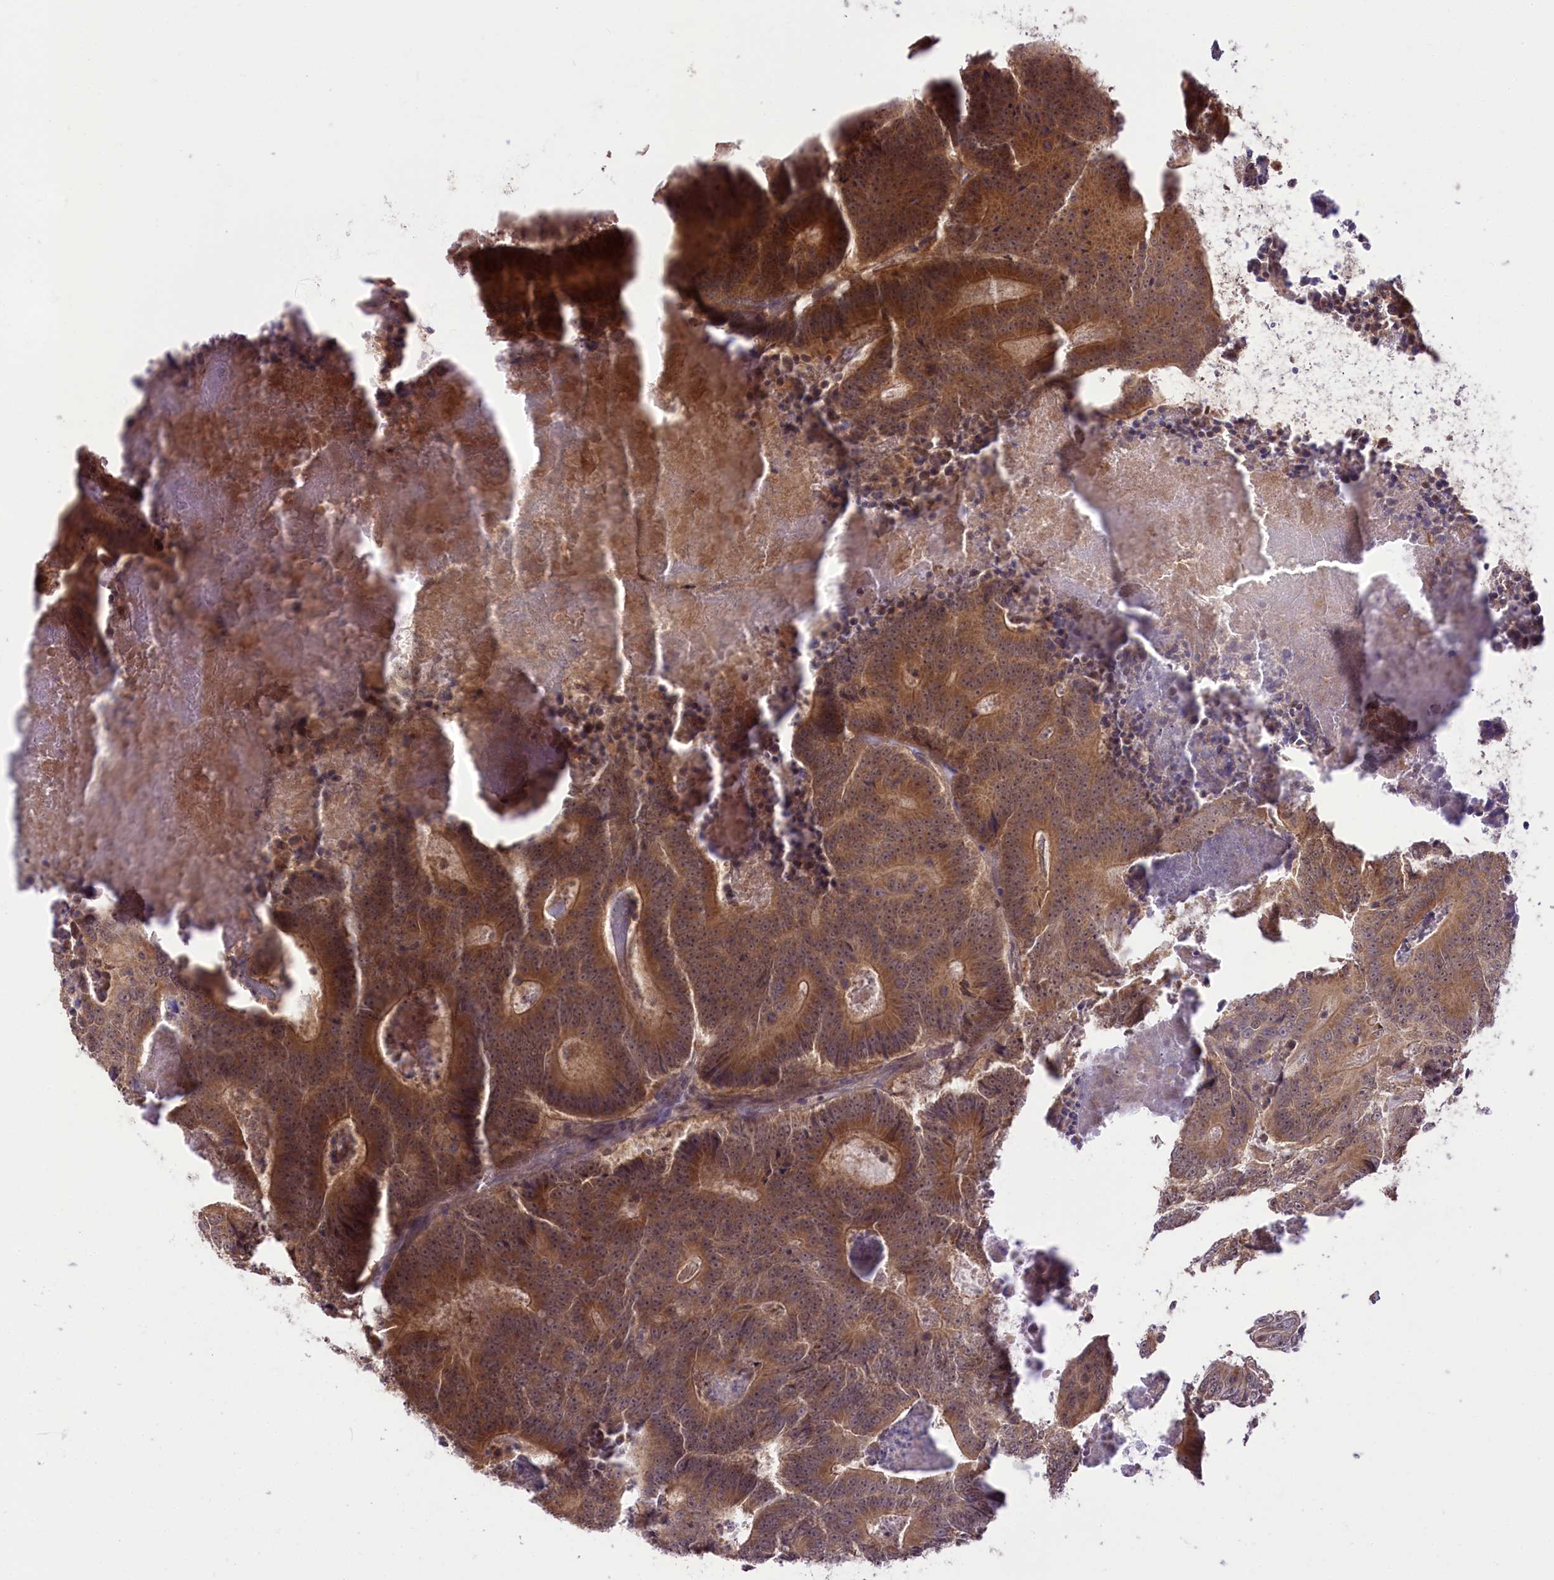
{"staining": {"intensity": "moderate", "quantity": ">75%", "location": "cytoplasmic/membranous"}, "tissue": "colorectal cancer", "cell_type": "Tumor cells", "image_type": "cancer", "snomed": [{"axis": "morphology", "description": "Adenocarcinoma, NOS"}, {"axis": "topography", "description": "Colon"}], "caption": "A histopathology image showing moderate cytoplasmic/membranous staining in approximately >75% of tumor cells in adenocarcinoma (colorectal), as visualized by brown immunohistochemical staining.", "gene": "ZMAT2", "patient": {"sex": "male", "age": 83}}